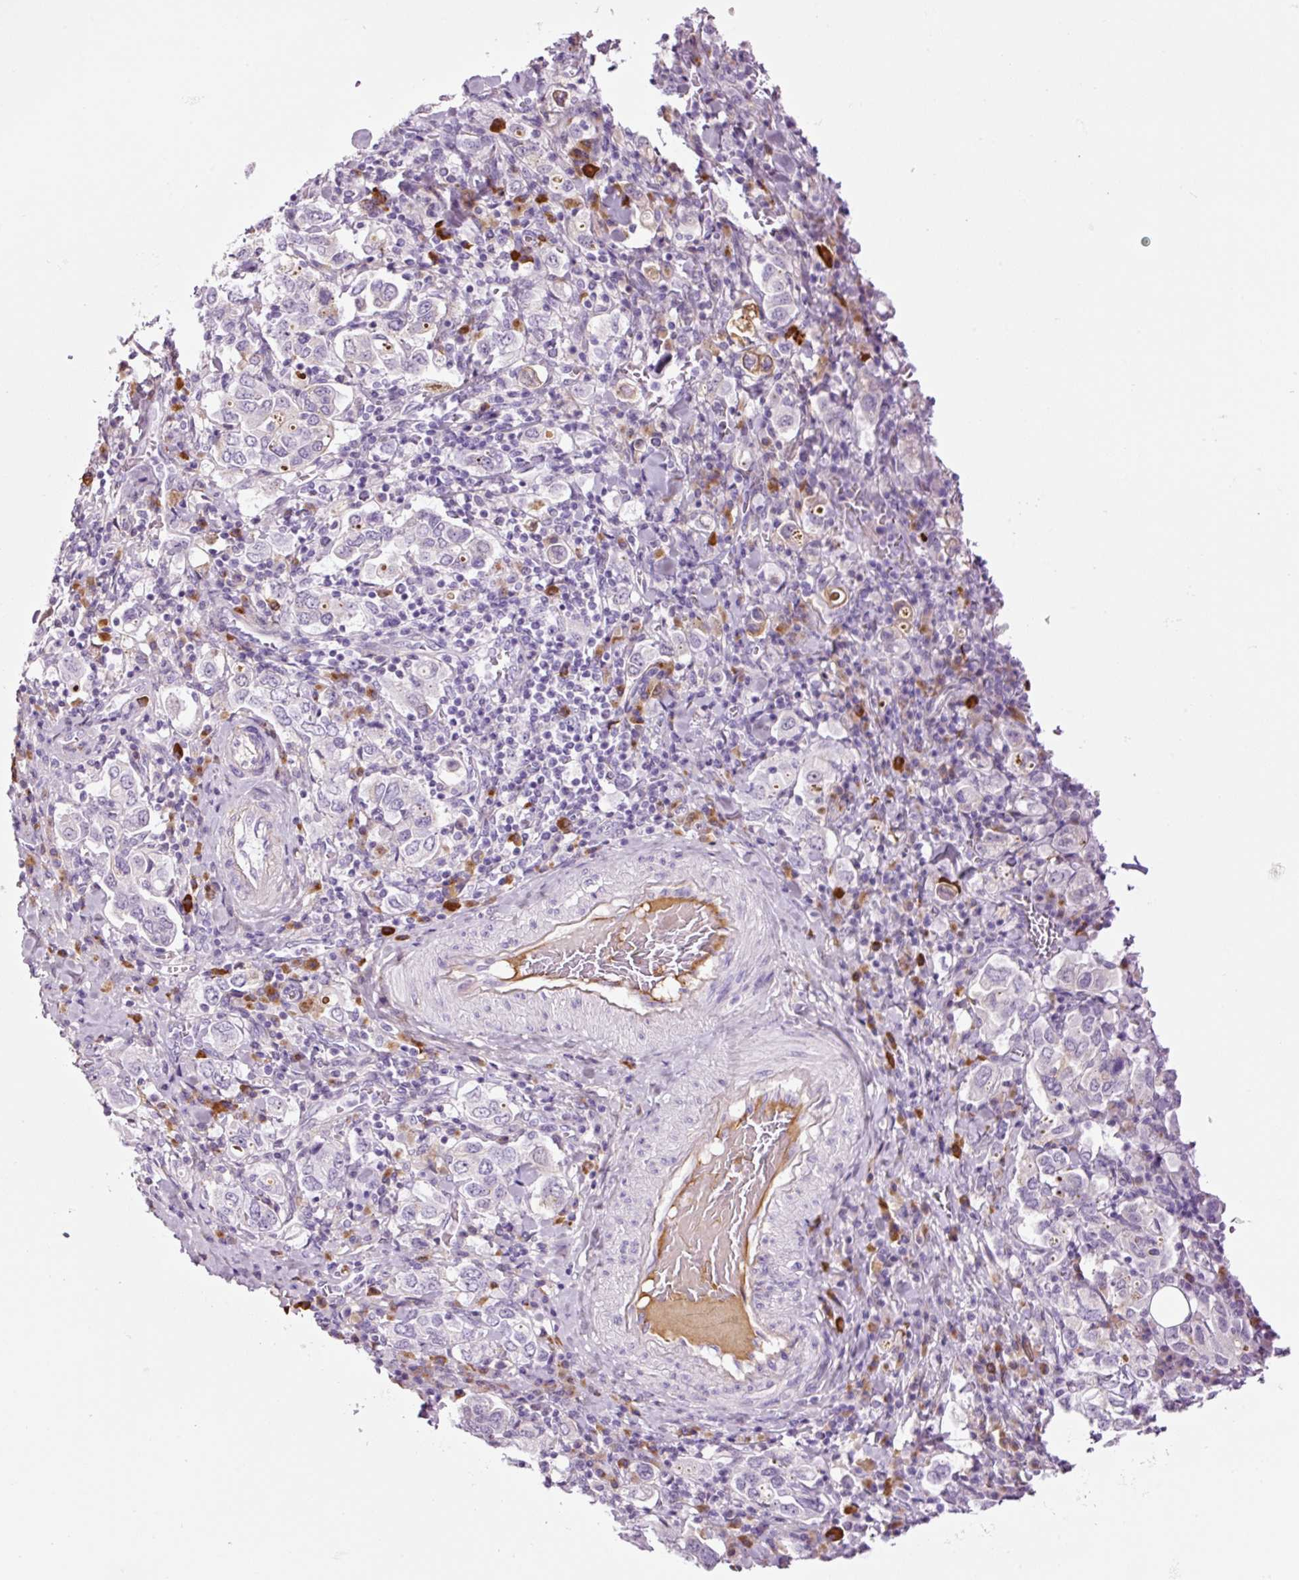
{"staining": {"intensity": "negative", "quantity": "none", "location": "none"}, "tissue": "stomach cancer", "cell_type": "Tumor cells", "image_type": "cancer", "snomed": [{"axis": "morphology", "description": "Adenocarcinoma, NOS"}, {"axis": "topography", "description": "Stomach, upper"}], "caption": "Stomach cancer (adenocarcinoma) was stained to show a protein in brown. There is no significant positivity in tumor cells. (DAB IHC visualized using brightfield microscopy, high magnification).", "gene": "KLF1", "patient": {"sex": "male", "age": 62}}